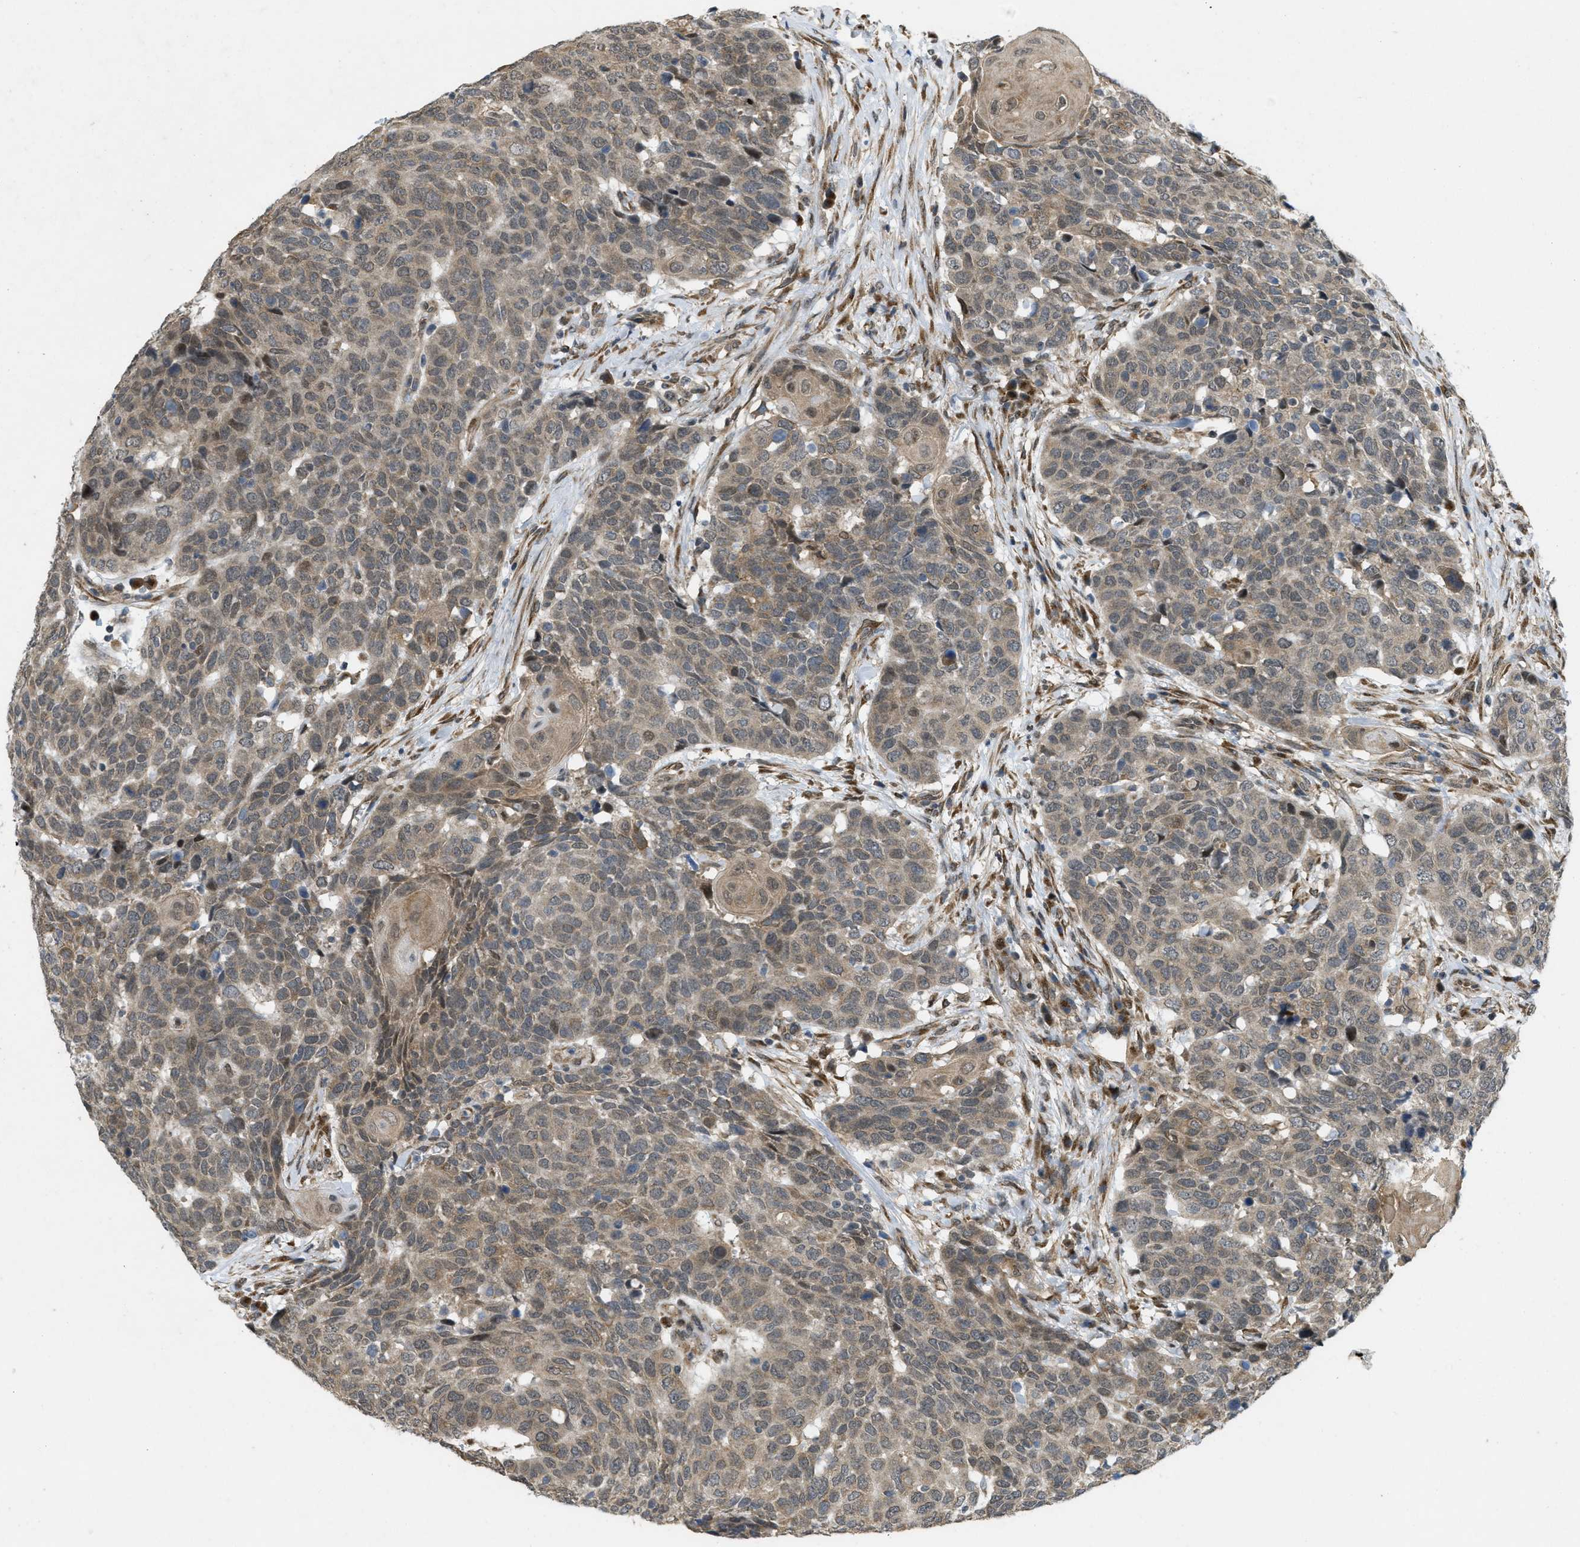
{"staining": {"intensity": "weak", "quantity": ">75%", "location": "cytoplasmic/membranous"}, "tissue": "head and neck cancer", "cell_type": "Tumor cells", "image_type": "cancer", "snomed": [{"axis": "morphology", "description": "Squamous cell carcinoma, NOS"}, {"axis": "topography", "description": "Head-Neck"}], "caption": "The histopathology image shows immunohistochemical staining of head and neck squamous cell carcinoma. There is weak cytoplasmic/membranous expression is identified in approximately >75% of tumor cells. Using DAB (brown) and hematoxylin (blue) stains, captured at high magnification using brightfield microscopy.", "gene": "IFNLR1", "patient": {"sex": "male", "age": 66}}